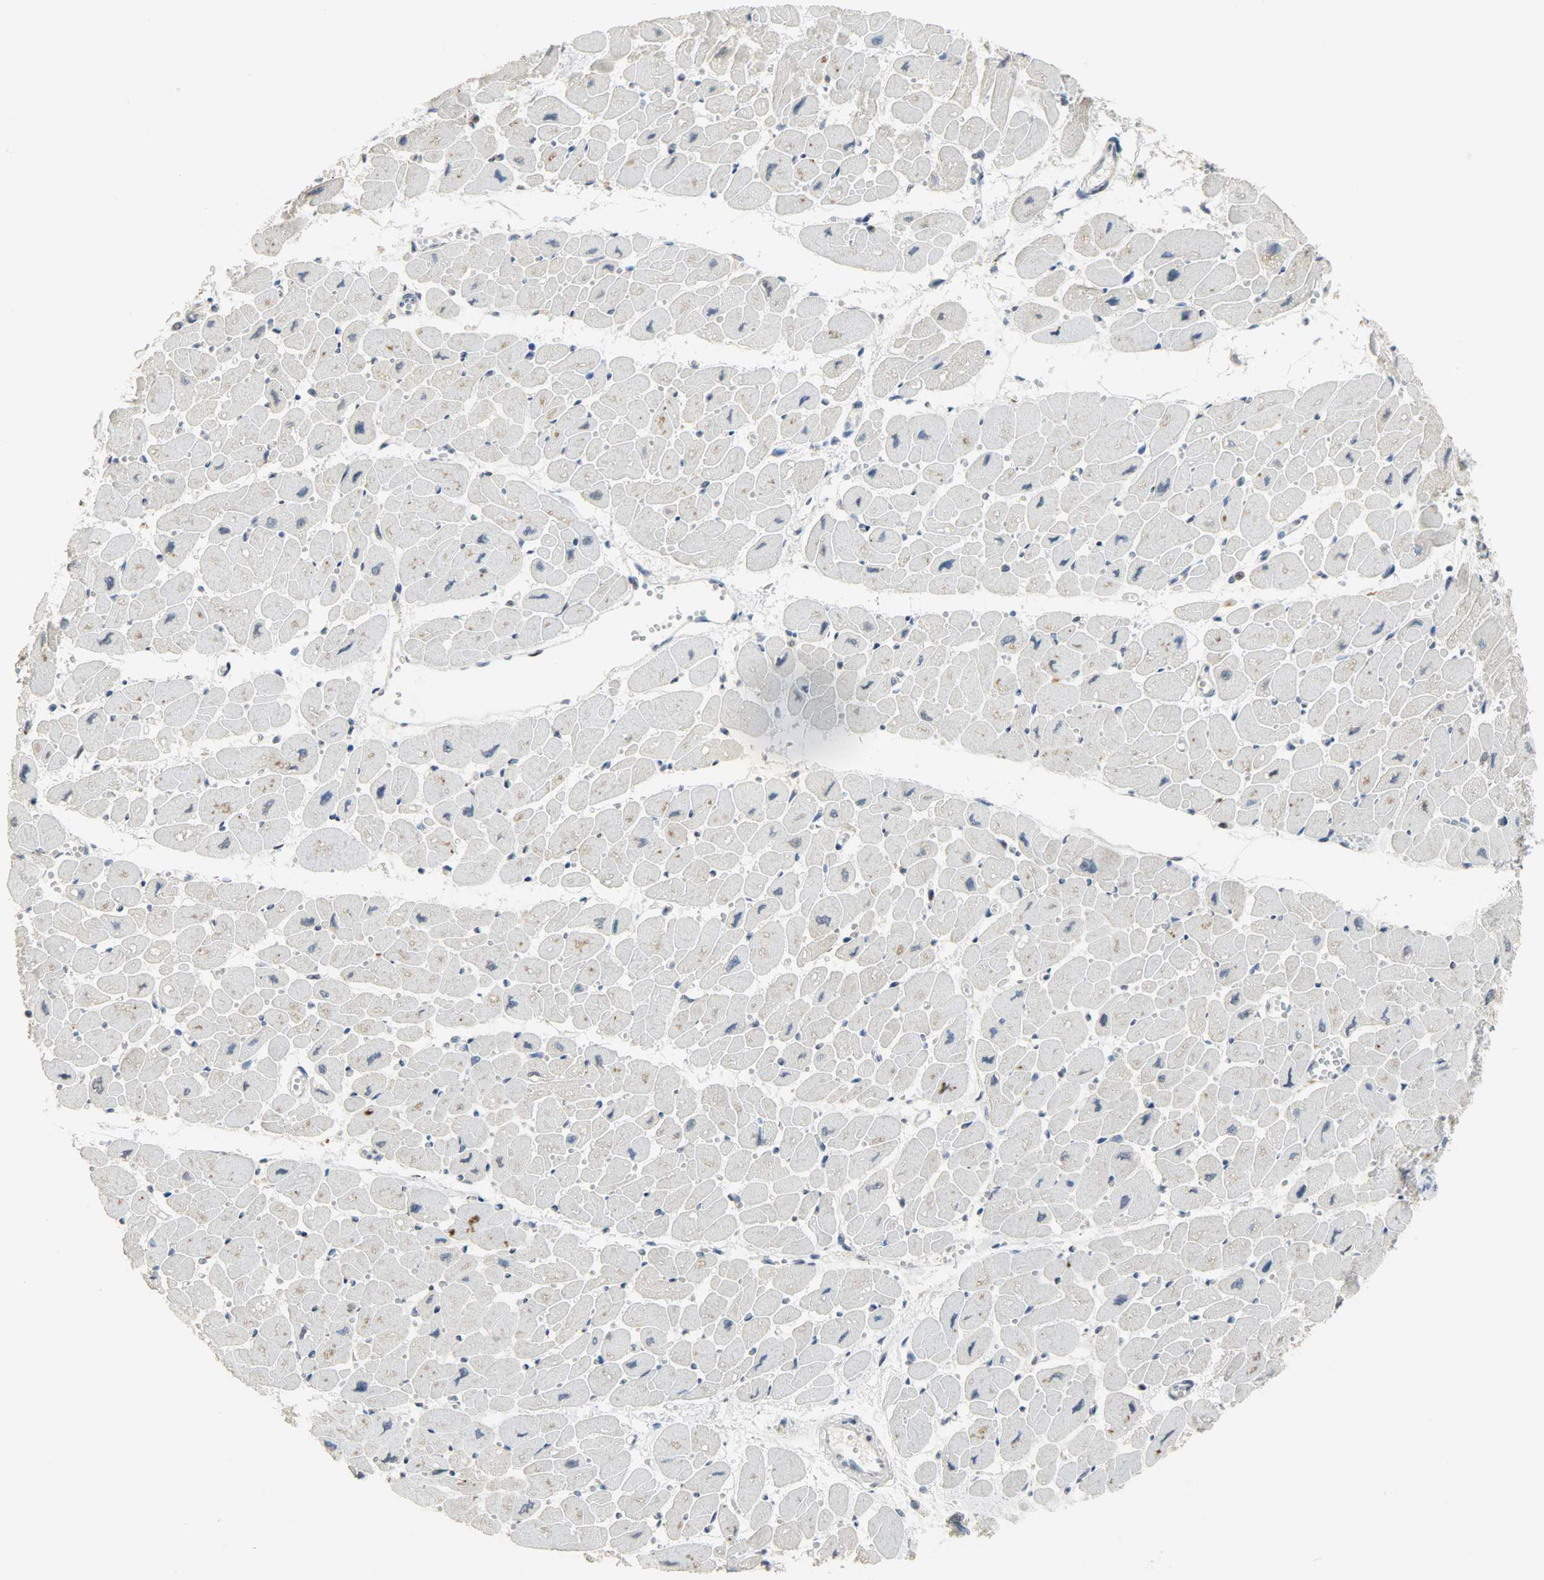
{"staining": {"intensity": "moderate", "quantity": "<25%", "location": "cytoplasmic/membranous"}, "tissue": "heart muscle", "cell_type": "Cardiomyocytes", "image_type": "normal", "snomed": [{"axis": "morphology", "description": "Normal tissue, NOS"}, {"axis": "topography", "description": "Heart"}], "caption": "This is a photomicrograph of IHC staining of unremarkable heart muscle, which shows moderate expression in the cytoplasmic/membranous of cardiomyocytes.", "gene": "DNAJB6", "patient": {"sex": "female", "age": 54}}